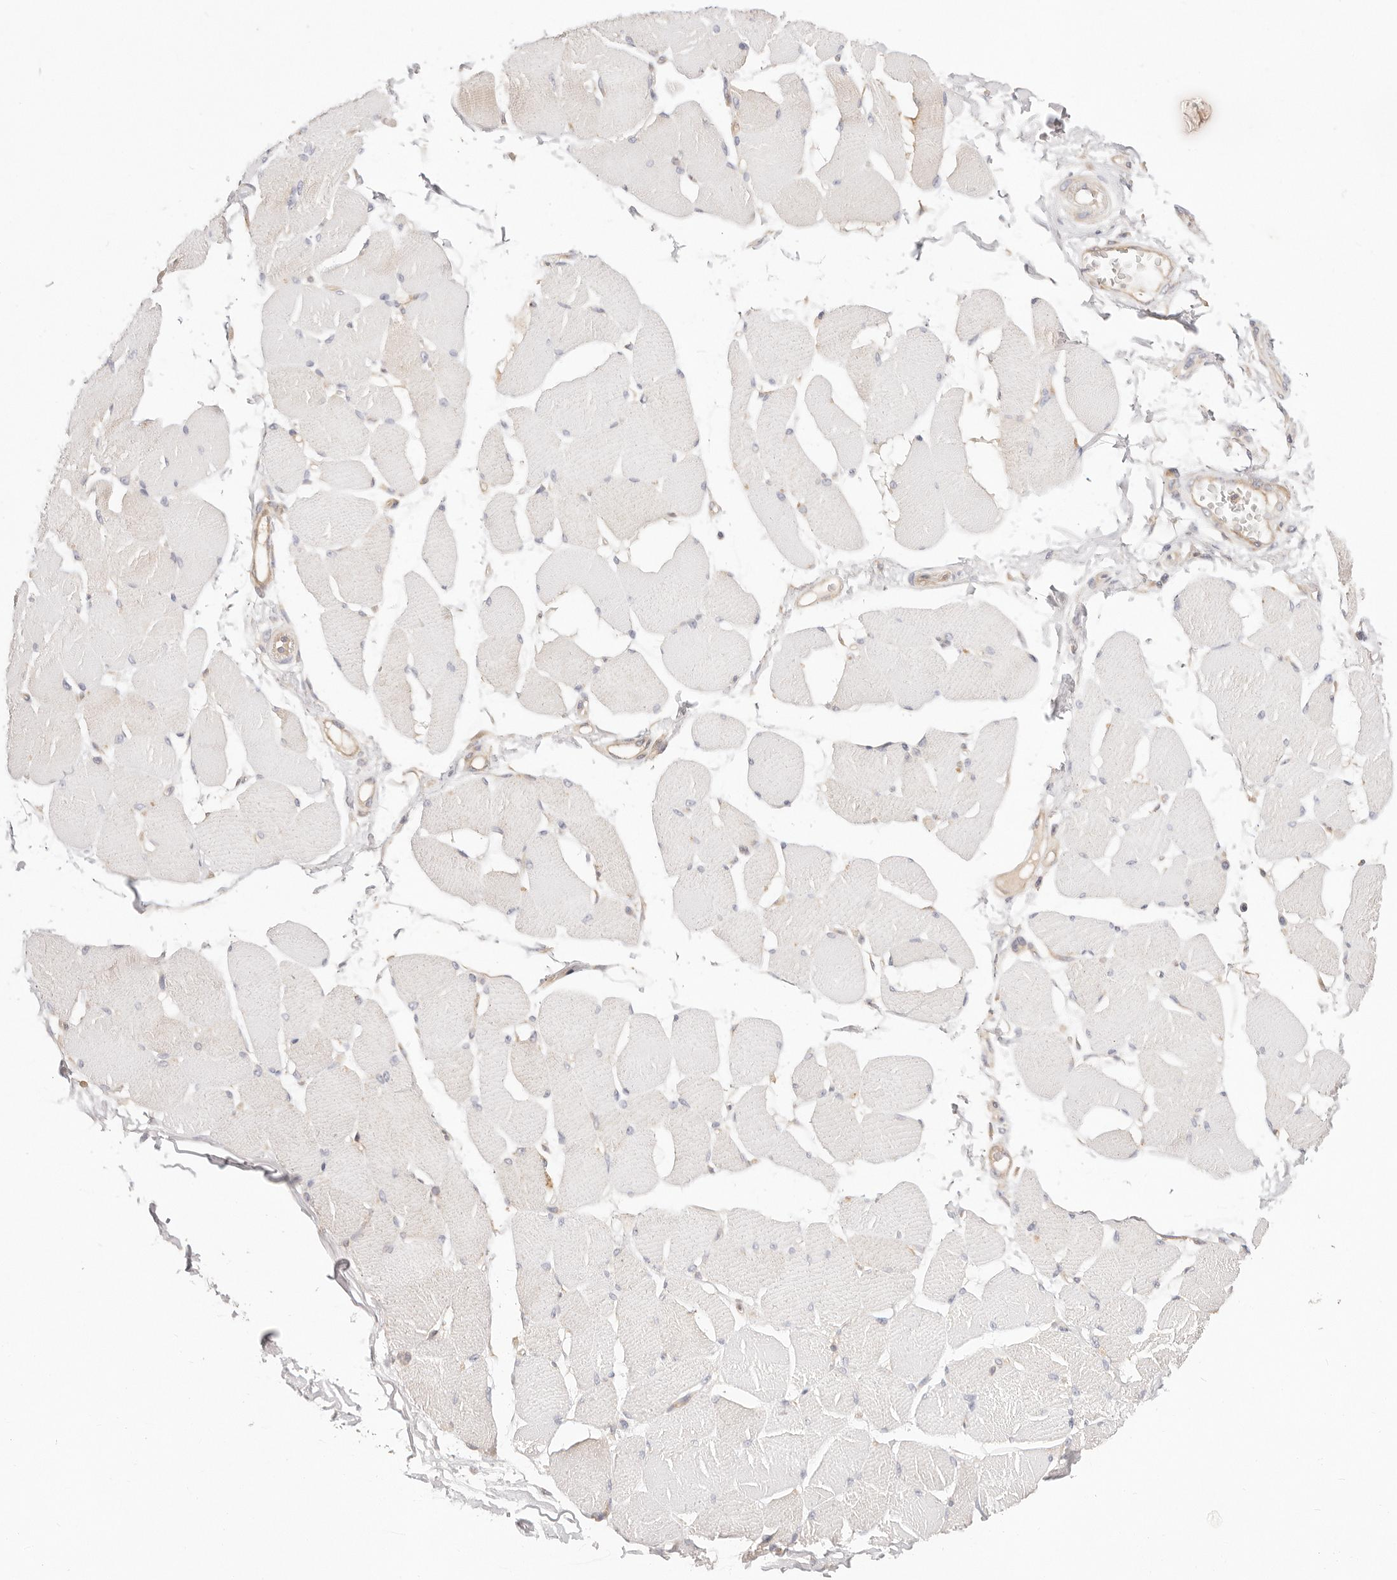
{"staining": {"intensity": "weak", "quantity": "<25%", "location": "cytoplasmic/membranous"}, "tissue": "skeletal muscle", "cell_type": "Myocytes", "image_type": "normal", "snomed": [{"axis": "morphology", "description": "Normal tissue, NOS"}, {"axis": "topography", "description": "Skin"}, {"axis": "topography", "description": "Skeletal muscle"}], "caption": "IHC of unremarkable human skeletal muscle shows no expression in myocytes.", "gene": "KCMF1", "patient": {"sex": "male", "age": 83}}